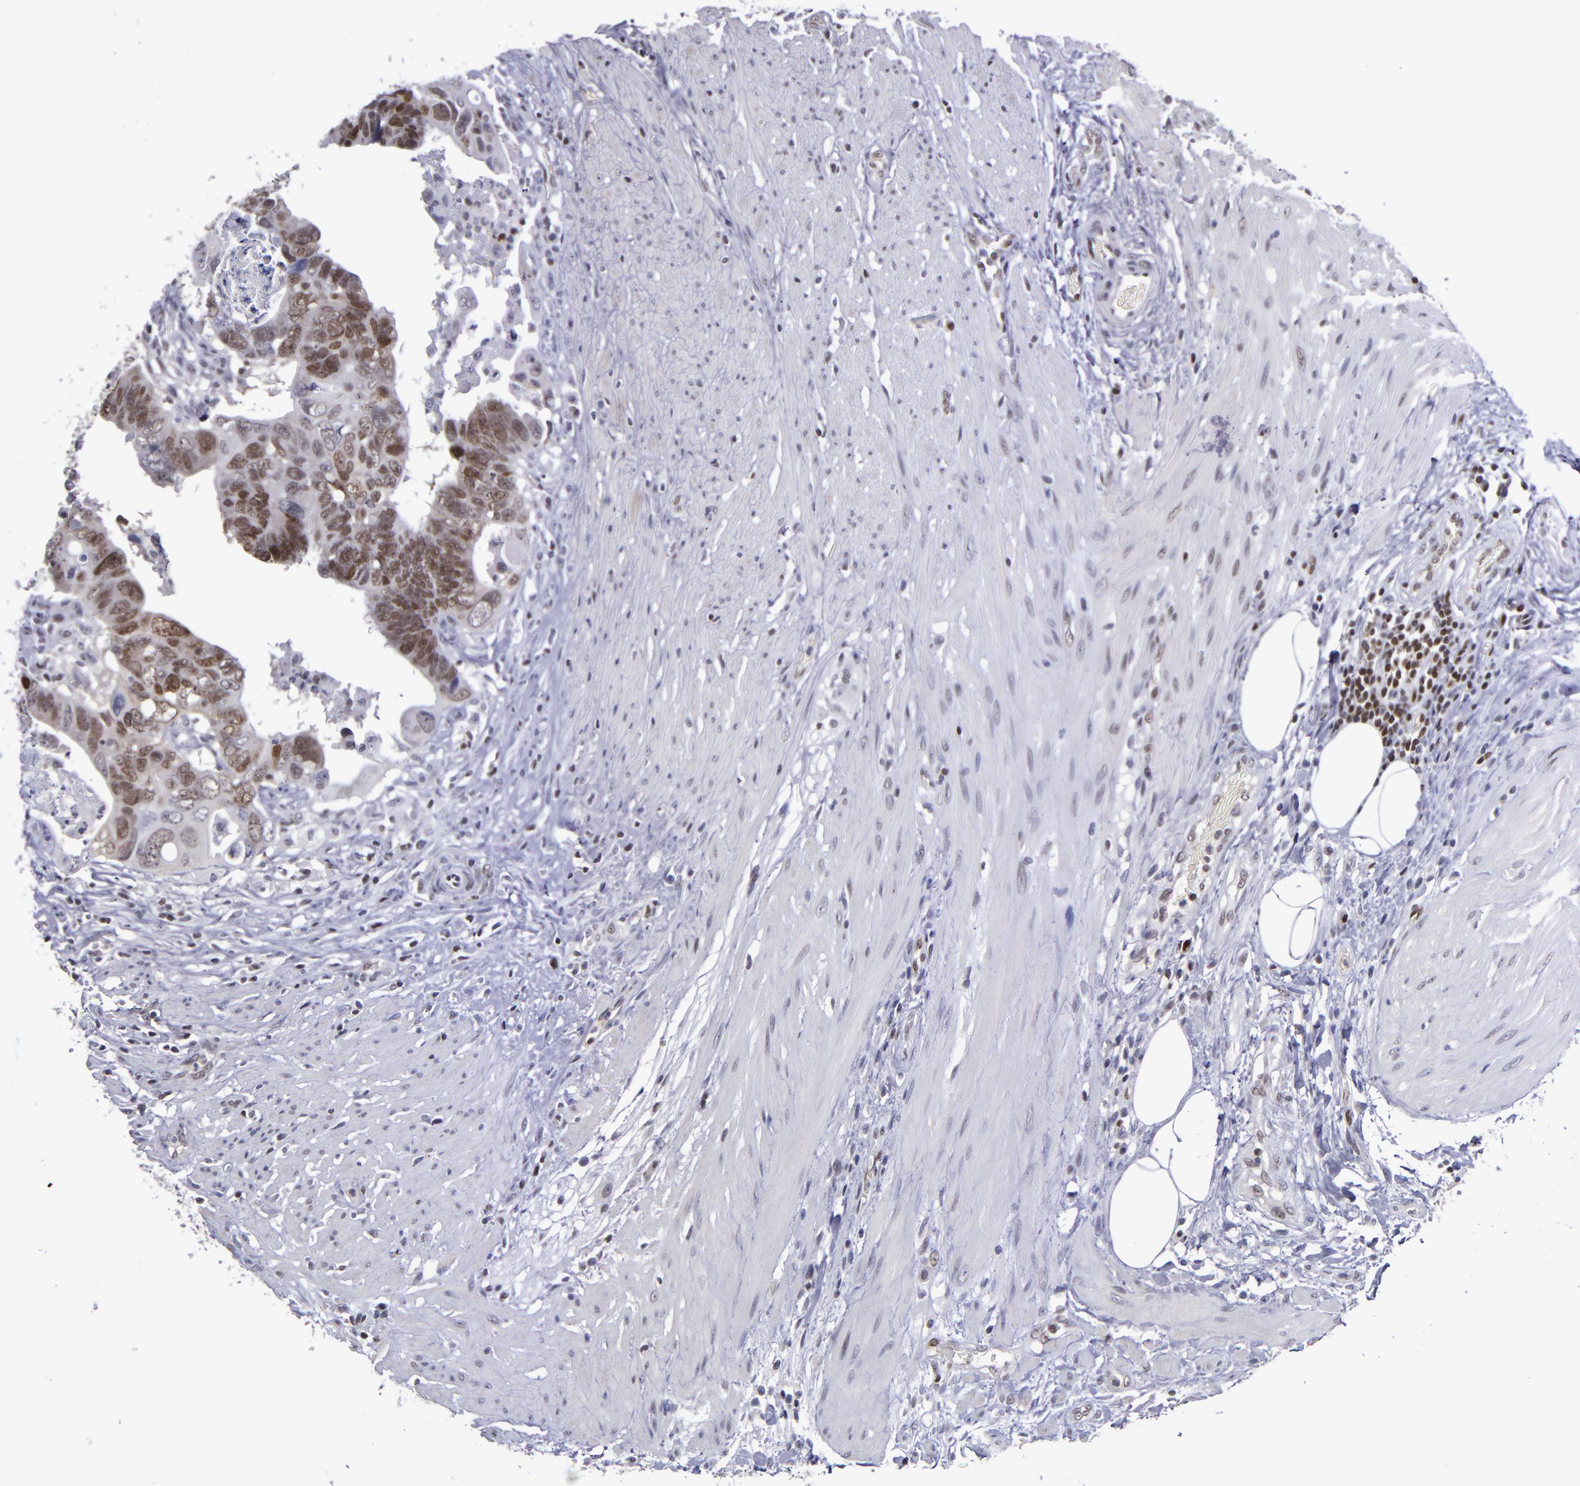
{"staining": {"intensity": "strong", "quantity": ">75%", "location": "cytoplasmic/membranous,nuclear"}, "tissue": "colorectal cancer", "cell_type": "Tumor cells", "image_type": "cancer", "snomed": [{"axis": "morphology", "description": "Adenocarcinoma, NOS"}, {"axis": "topography", "description": "Rectum"}], "caption": "Adenocarcinoma (colorectal) stained for a protein exhibits strong cytoplasmic/membranous and nuclear positivity in tumor cells.", "gene": "MGMT", "patient": {"sex": "male", "age": 53}}